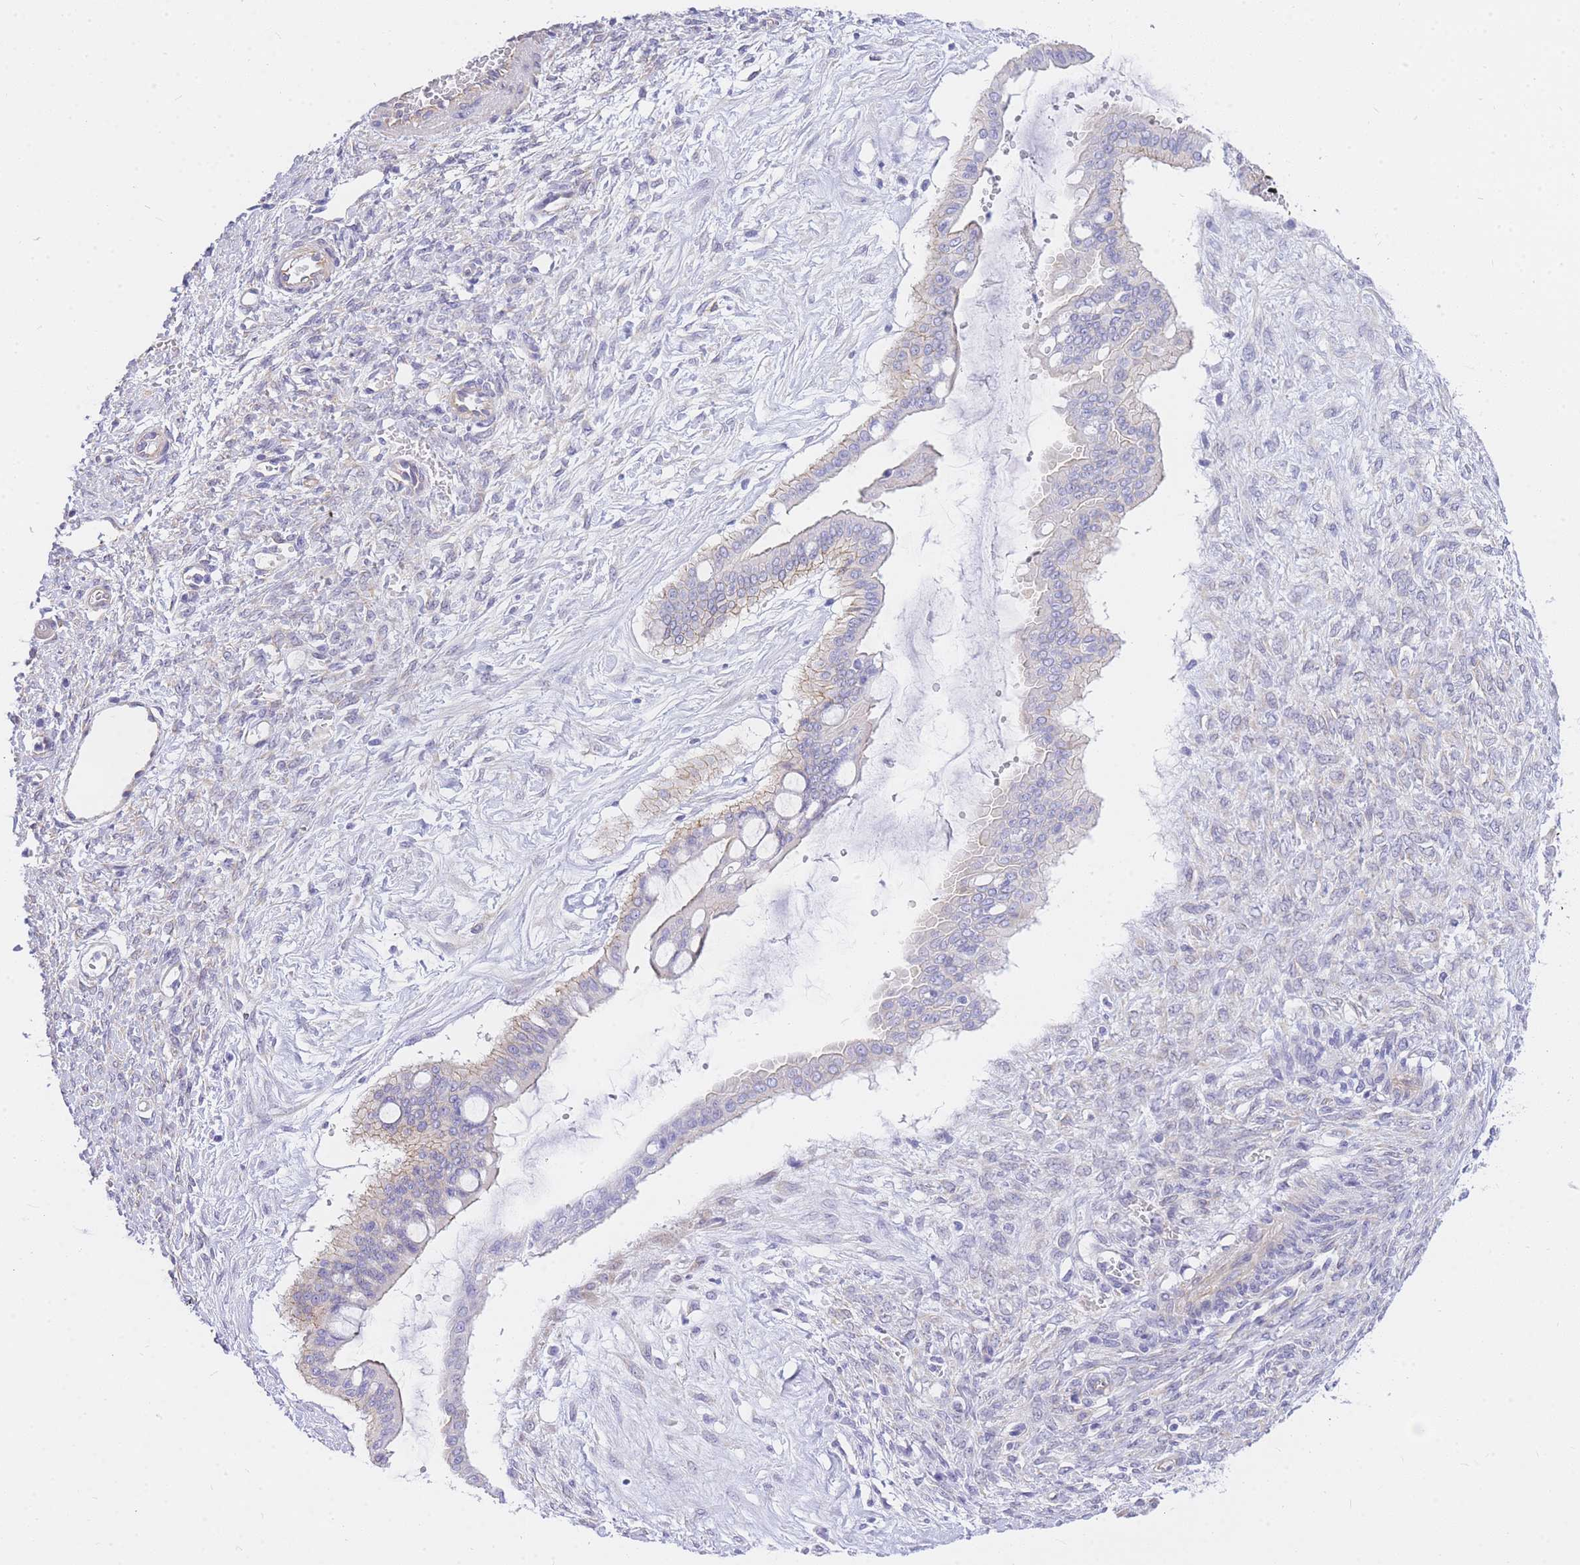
{"staining": {"intensity": "negative", "quantity": "none", "location": "none"}, "tissue": "ovarian cancer", "cell_type": "Tumor cells", "image_type": "cancer", "snomed": [{"axis": "morphology", "description": "Cystadenocarcinoma, mucinous, NOS"}, {"axis": "topography", "description": "Ovary"}], "caption": "Tumor cells are negative for brown protein staining in ovarian cancer (mucinous cystadenocarcinoma). The staining was performed using DAB (3,3'-diaminobenzidine) to visualize the protein expression in brown, while the nuclei were stained in blue with hematoxylin (Magnification: 20x).", "gene": "SRSF12", "patient": {"sex": "female", "age": 73}}